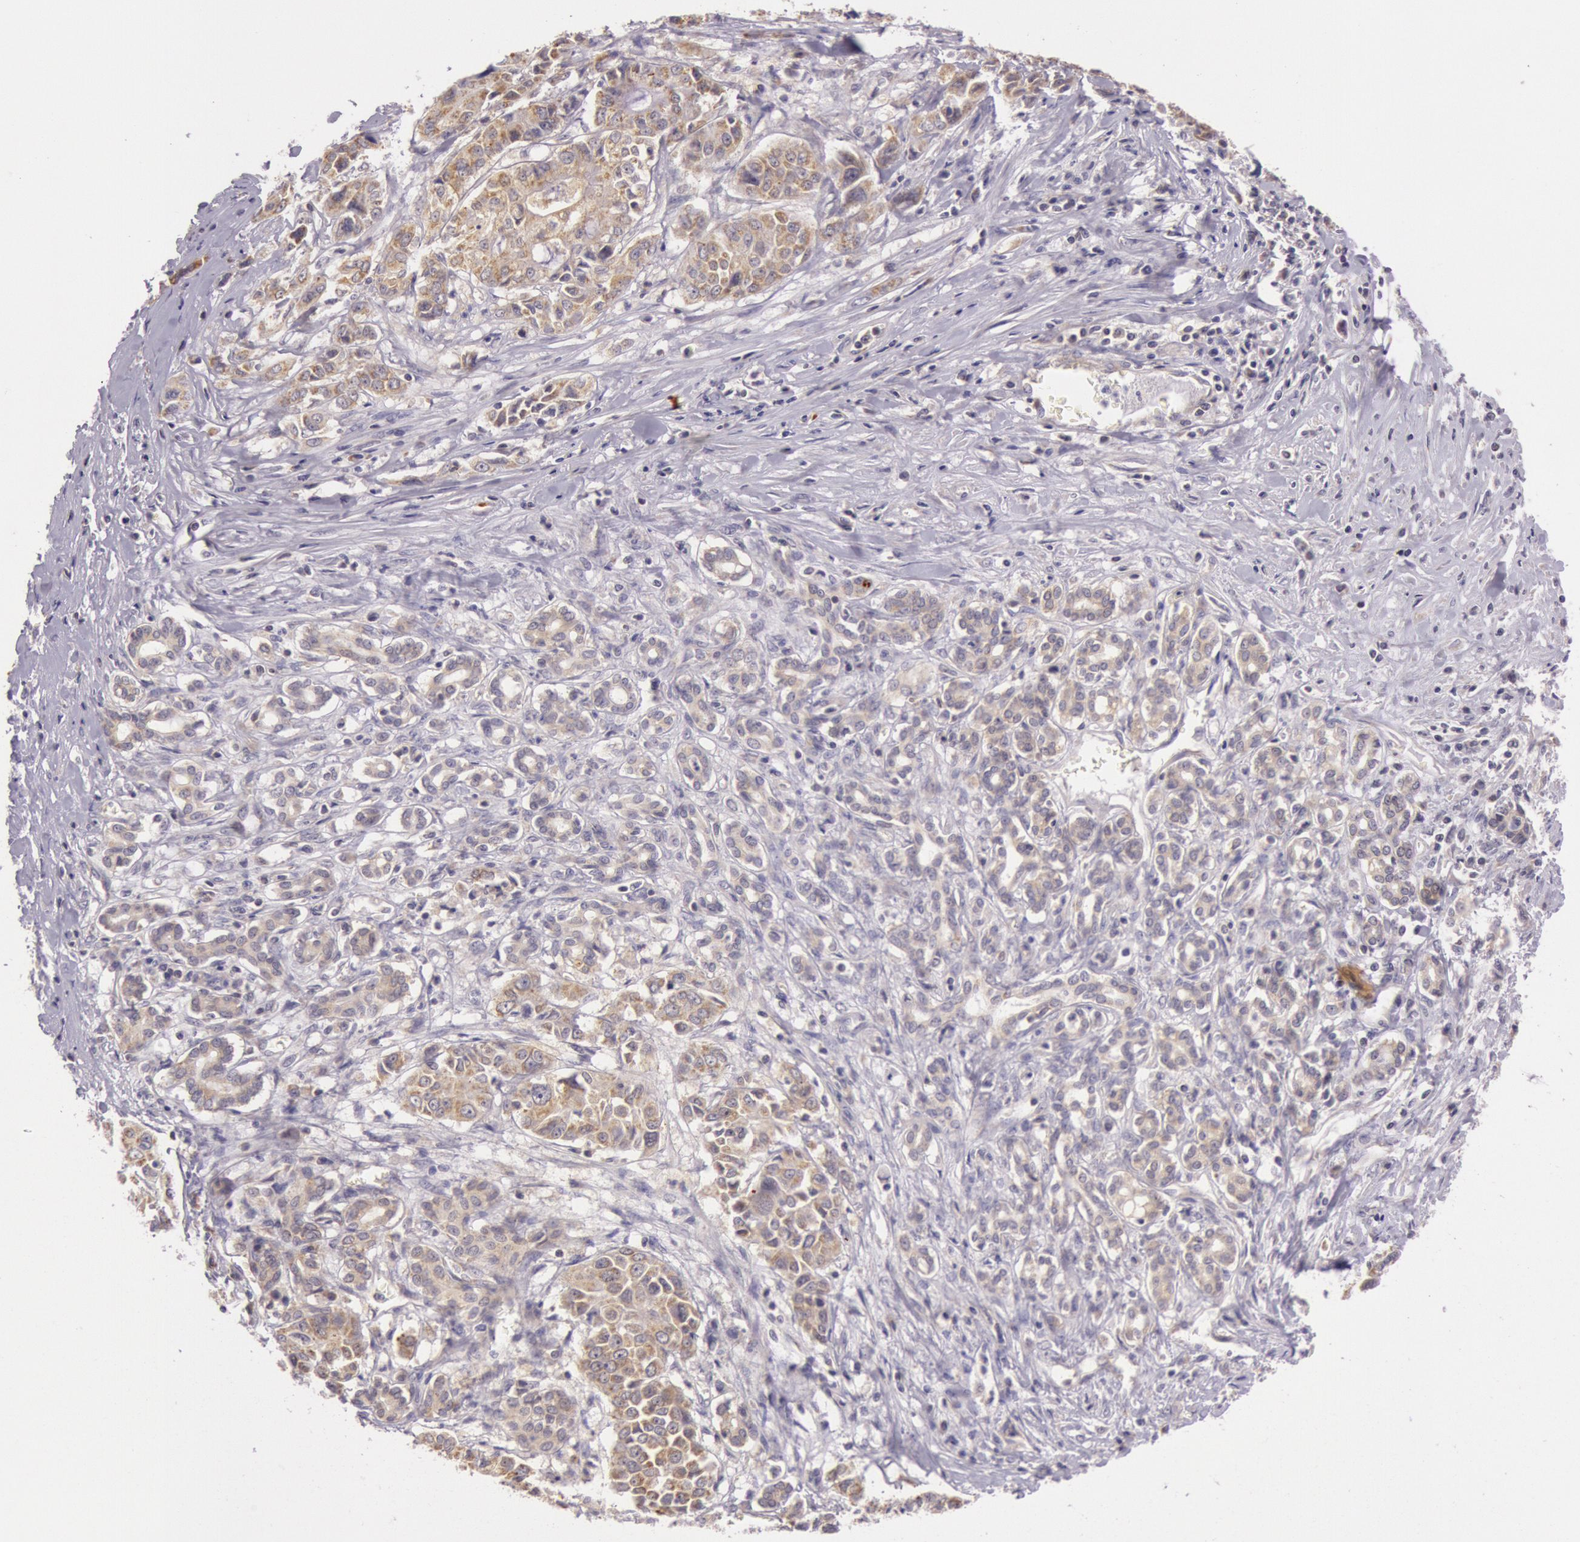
{"staining": {"intensity": "moderate", "quantity": ">75%", "location": "cytoplasmic/membranous"}, "tissue": "pancreatic cancer", "cell_type": "Tumor cells", "image_type": "cancer", "snomed": [{"axis": "morphology", "description": "Adenocarcinoma, NOS"}, {"axis": "topography", "description": "Pancreas"}], "caption": "Moderate cytoplasmic/membranous positivity for a protein is appreciated in approximately >75% of tumor cells of pancreatic cancer using immunohistochemistry (IHC).", "gene": "CDK16", "patient": {"sex": "female", "age": 52}}